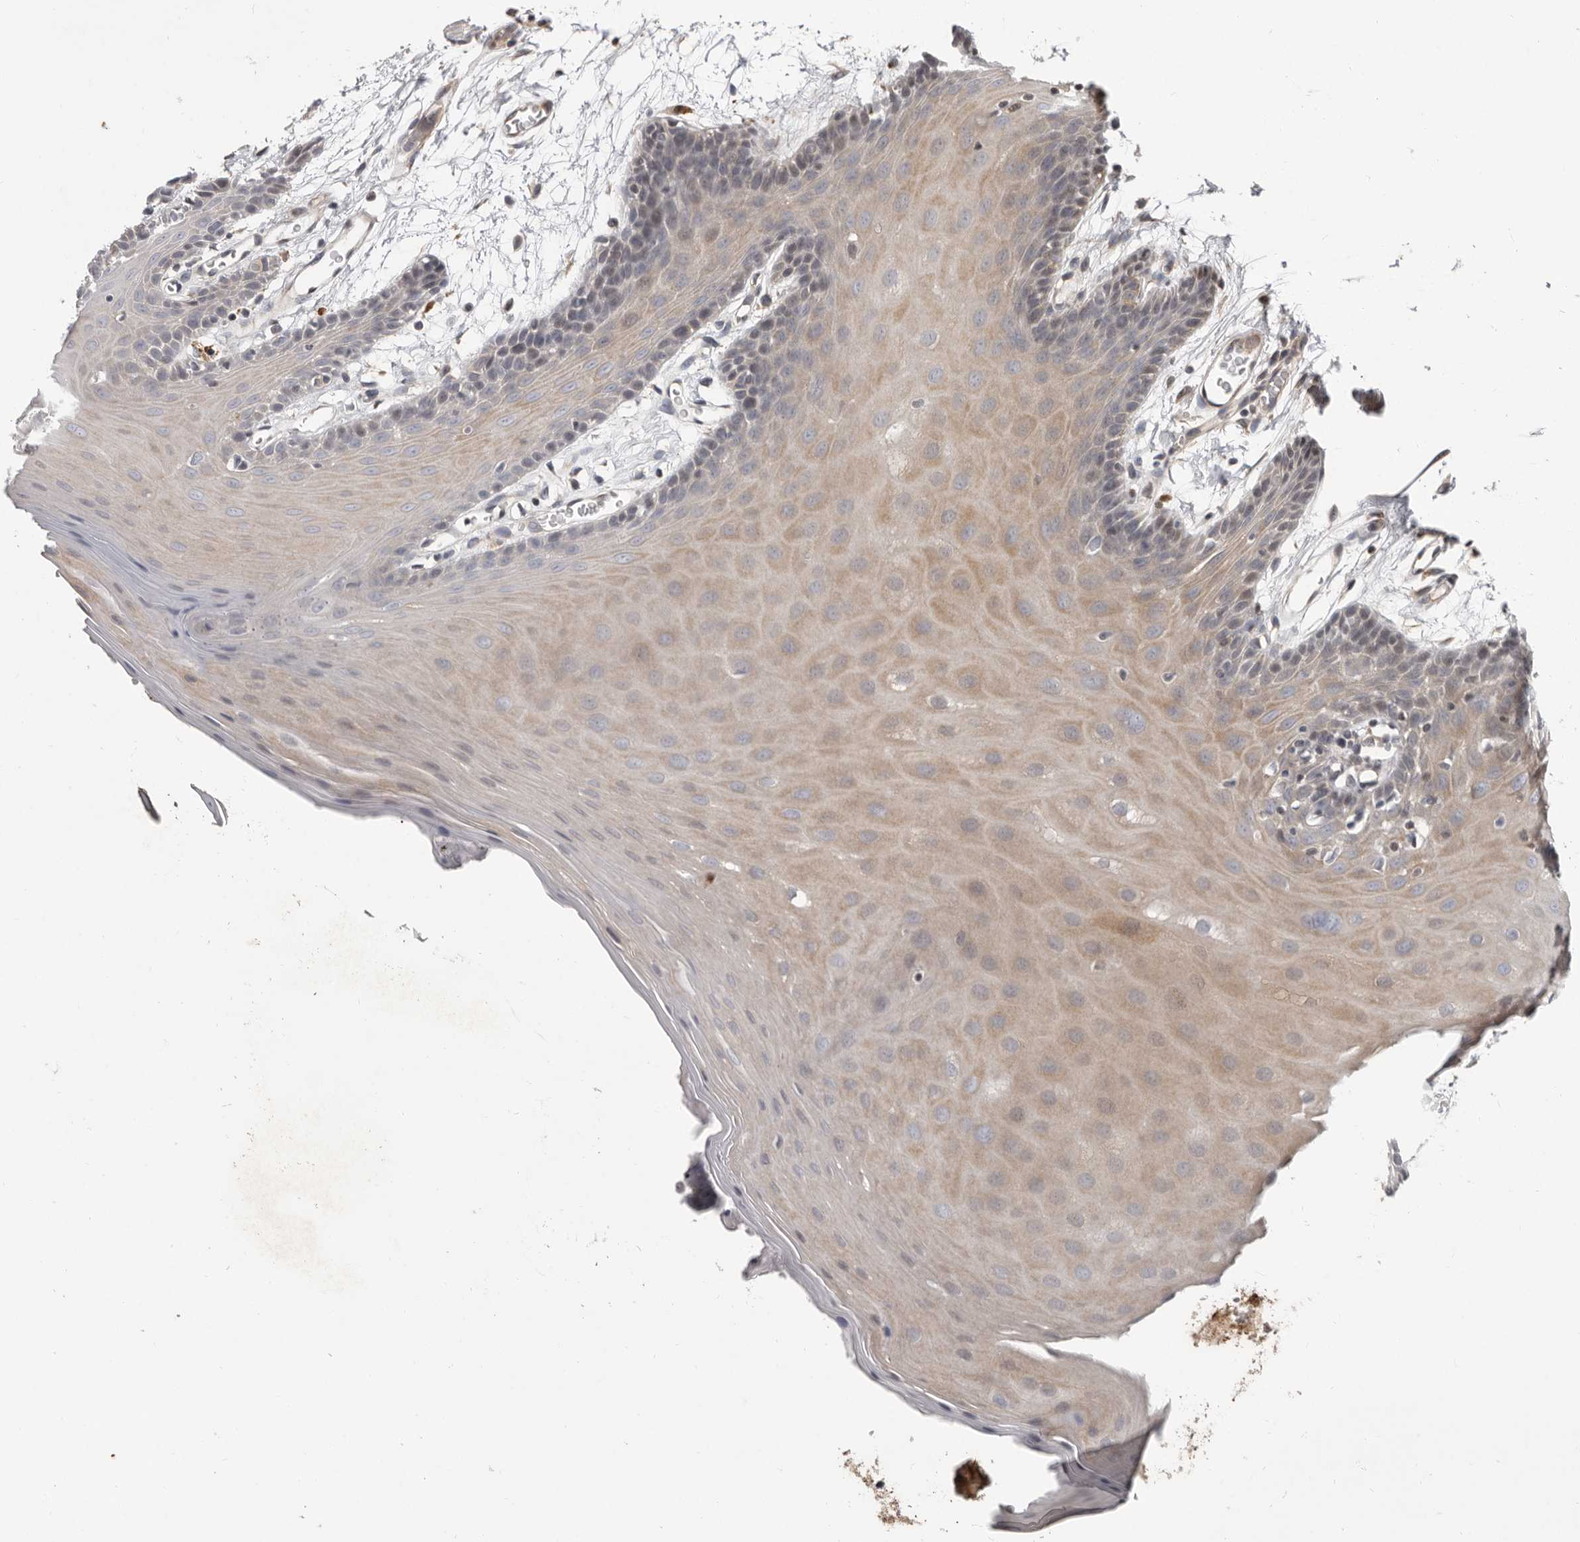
{"staining": {"intensity": "weak", "quantity": "25%-75%", "location": "cytoplasmic/membranous"}, "tissue": "oral mucosa", "cell_type": "Squamous epithelial cells", "image_type": "normal", "snomed": [{"axis": "morphology", "description": "Normal tissue, NOS"}, {"axis": "morphology", "description": "Squamous cell carcinoma, NOS"}, {"axis": "topography", "description": "Skeletal muscle"}, {"axis": "topography", "description": "Oral tissue"}, {"axis": "topography", "description": "Salivary gland"}, {"axis": "topography", "description": "Head-Neck"}], "caption": "Protein staining of normal oral mucosa demonstrates weak cytoplasmic/membranous positivity in approximately 25%-75% of squamous epithelial cells. (DAB (3,3'-diaminobenzidine) = brown stain, brightfield microscopy at high magnification).", "gene": "FGFR4", "patient": {"sex": "male", "age": 54}}